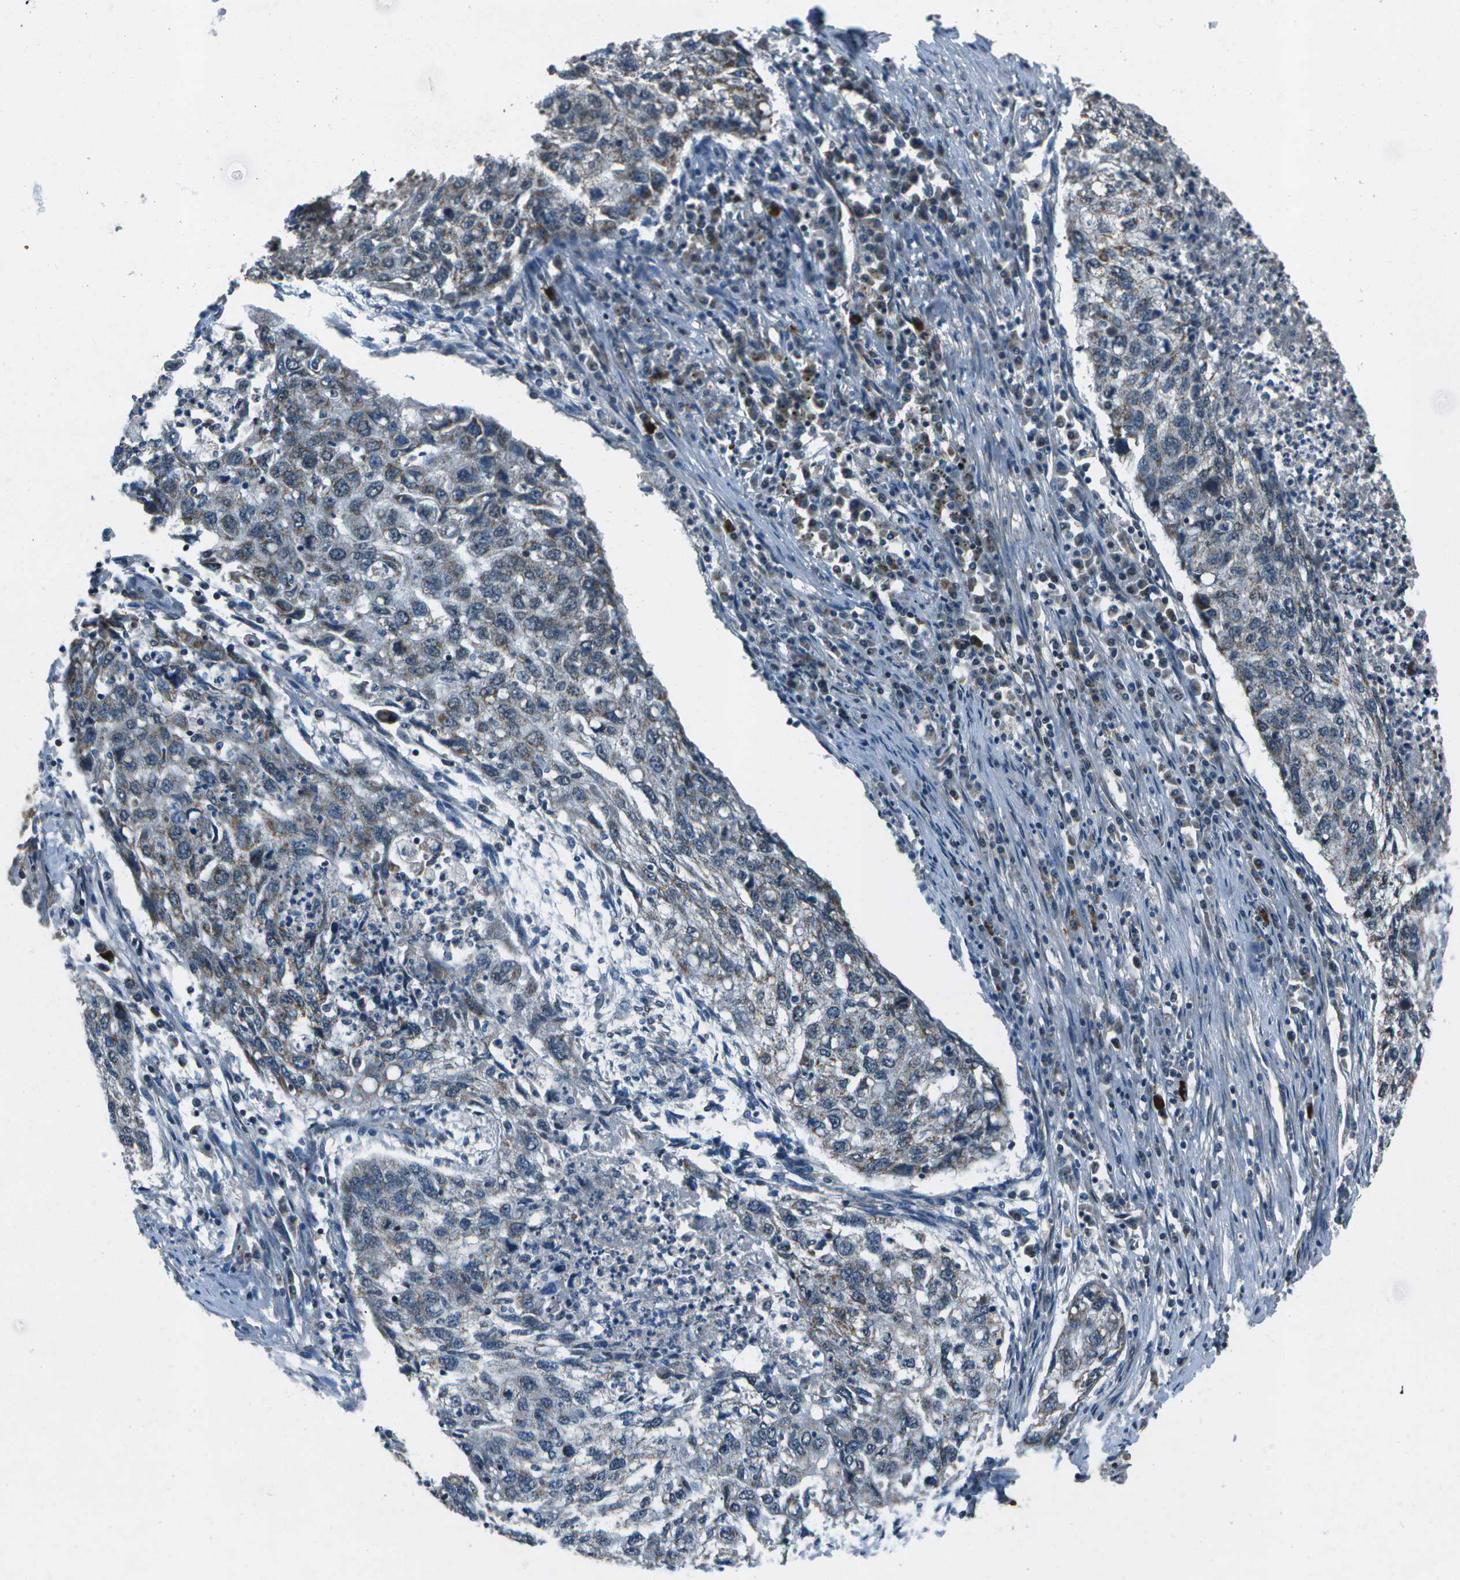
{"staining": {"intensity": "moderate", "quantity": "<25%", "location": "cytoplasmic/membranous"}, "tissue": "lung cancer", "cell_type": "Tumor cells", "image_type": "cancer", "snomed": [{"axis": "morphology", "description": "Squamous cell carcinoma, NOS"}, {"axis": "topography", "description": "Lung"}], "caption": "Immunohistochemistry photomicrograph of neoplastic tissue: lung squamous cell carcinoma stained using IHC exhibits low levels of moderate protein expression localized specifically in the cytoplasmic/membranous of tumor cells, appearing as a cytoplasmic/membranous brown color.", "gene": "EIF2AK1", "patient": {"sex": "female", "age": 63}}